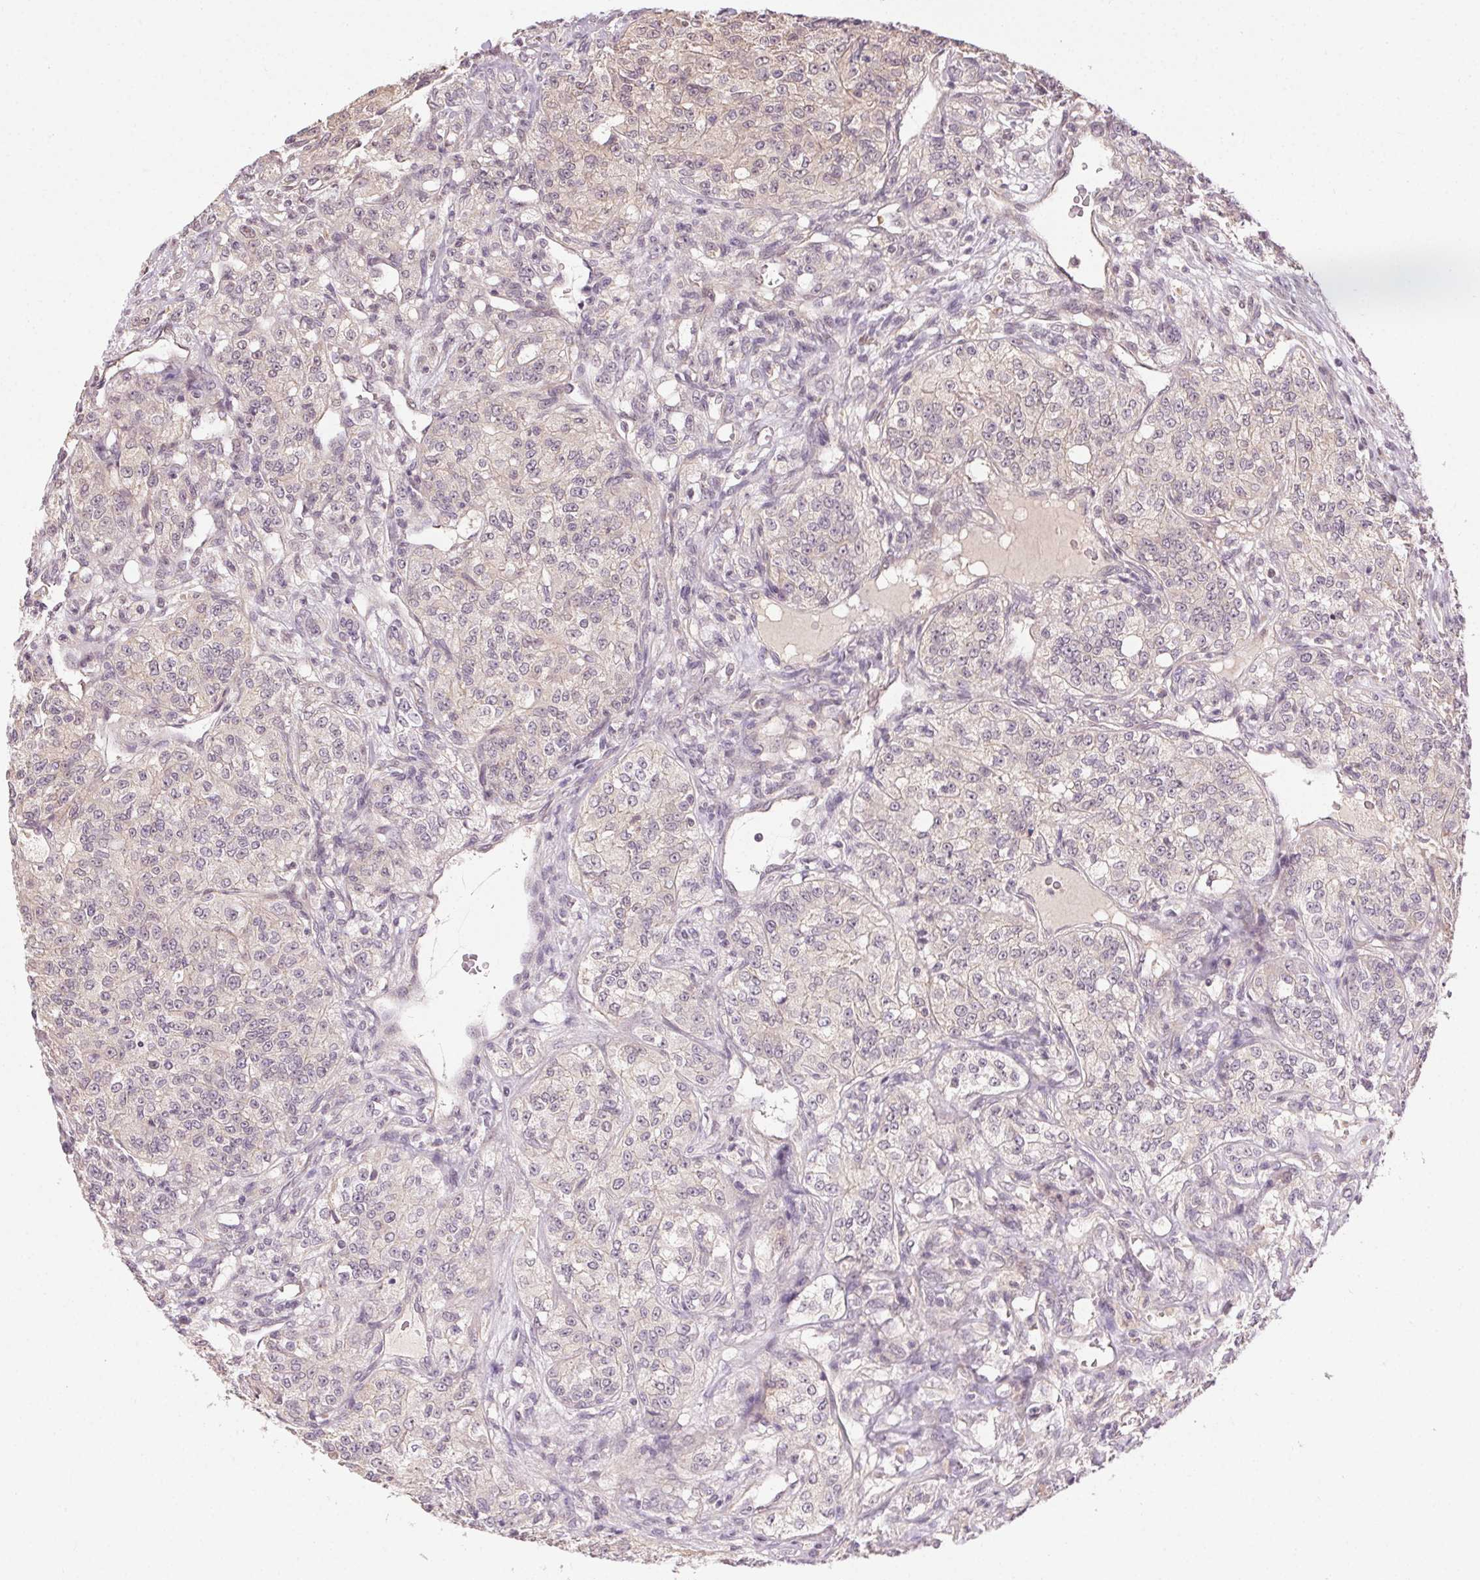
{"staining": {"intensity": "negative", "quantity": "none", "location": "none"}, "tissue": "renal cancer", "cell_type": "Tumor cells", "image_type": "cancer", "snomed": [{"axis": "morphology", "description": "Adenocarcinoma, NOS"}, {"axis": "topography", "description": "Kidney"}], "caption": "Immunohistochemistry histopathology image of neoplastic tissue: human renal cancer stained with DAB (3,3'-diaminobenzidine) reveals no significant protein staining in tumor cells. (Stains: DAB (3,3'-diaminobenzidine) immunohistochemistry with hematoxylin counter stain, Microscopy: brightfield microscopy at high magnification).", "gene": "ATP1B3", "patient": {"sex": "female", "age": 63}}